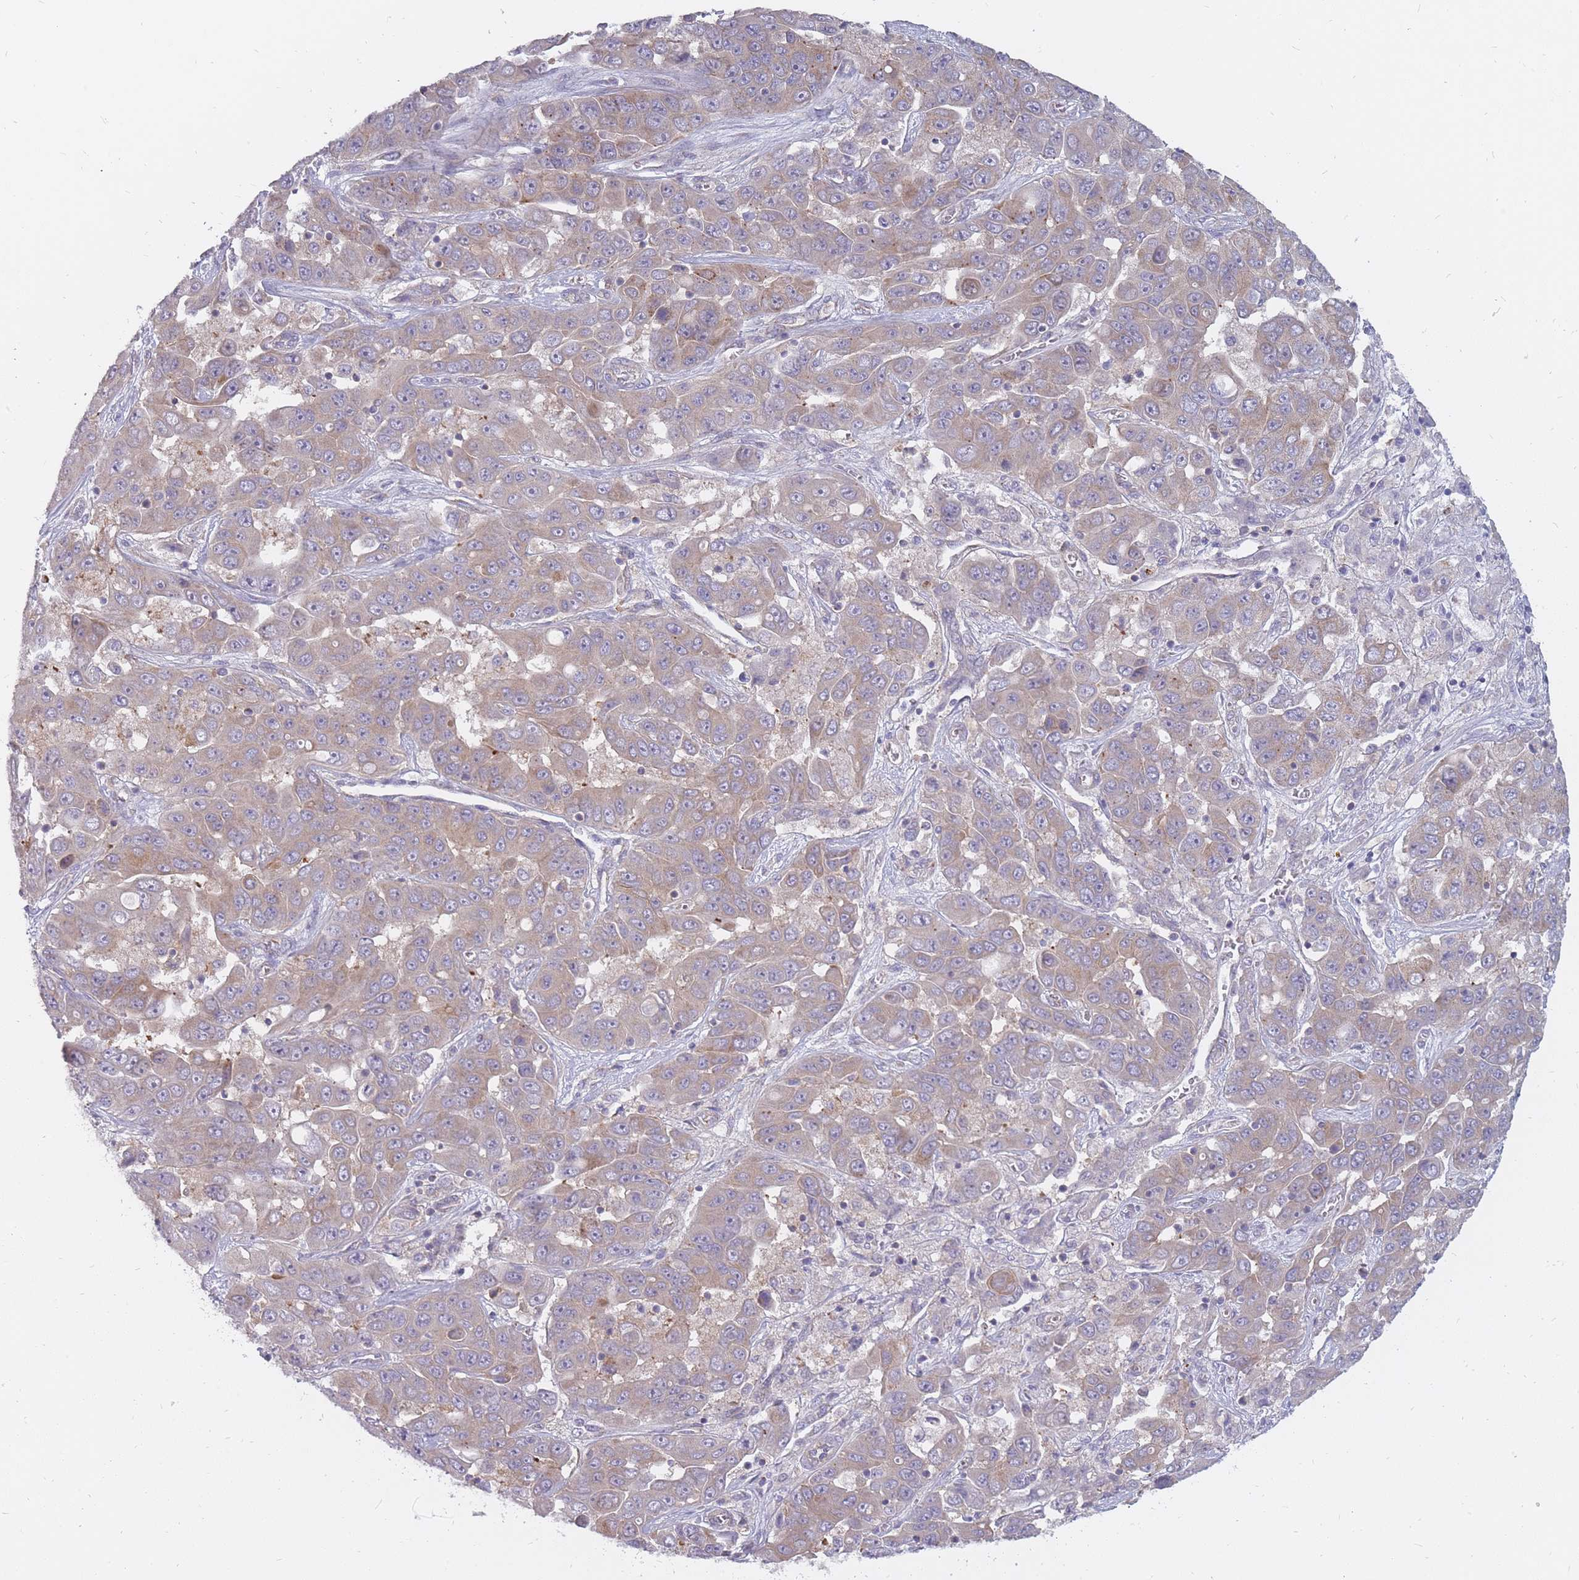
{"staining": {"intensity": "weak", "quantity": ">75%", "location": "cytoplasmic/membranous"}, "tissue": "liver cancer", "cell_type": "Tumor cells", "image_type": "cancer", "snomed": [{"axis": "morphology", "description": "Cholangiocarcinoma"}, {"axis": "topography", "description": "Liver"}], "caption": "Immunohistochemistry image of human cholangiocarcinoma (liver) stained for a protein (brown), which reveals low levels of weak cytoplasmic/membranous expression in approximately >75% of tumor cells.", "gene": "ALKBH4", "patient": {"sex": "female", "age": 52}}